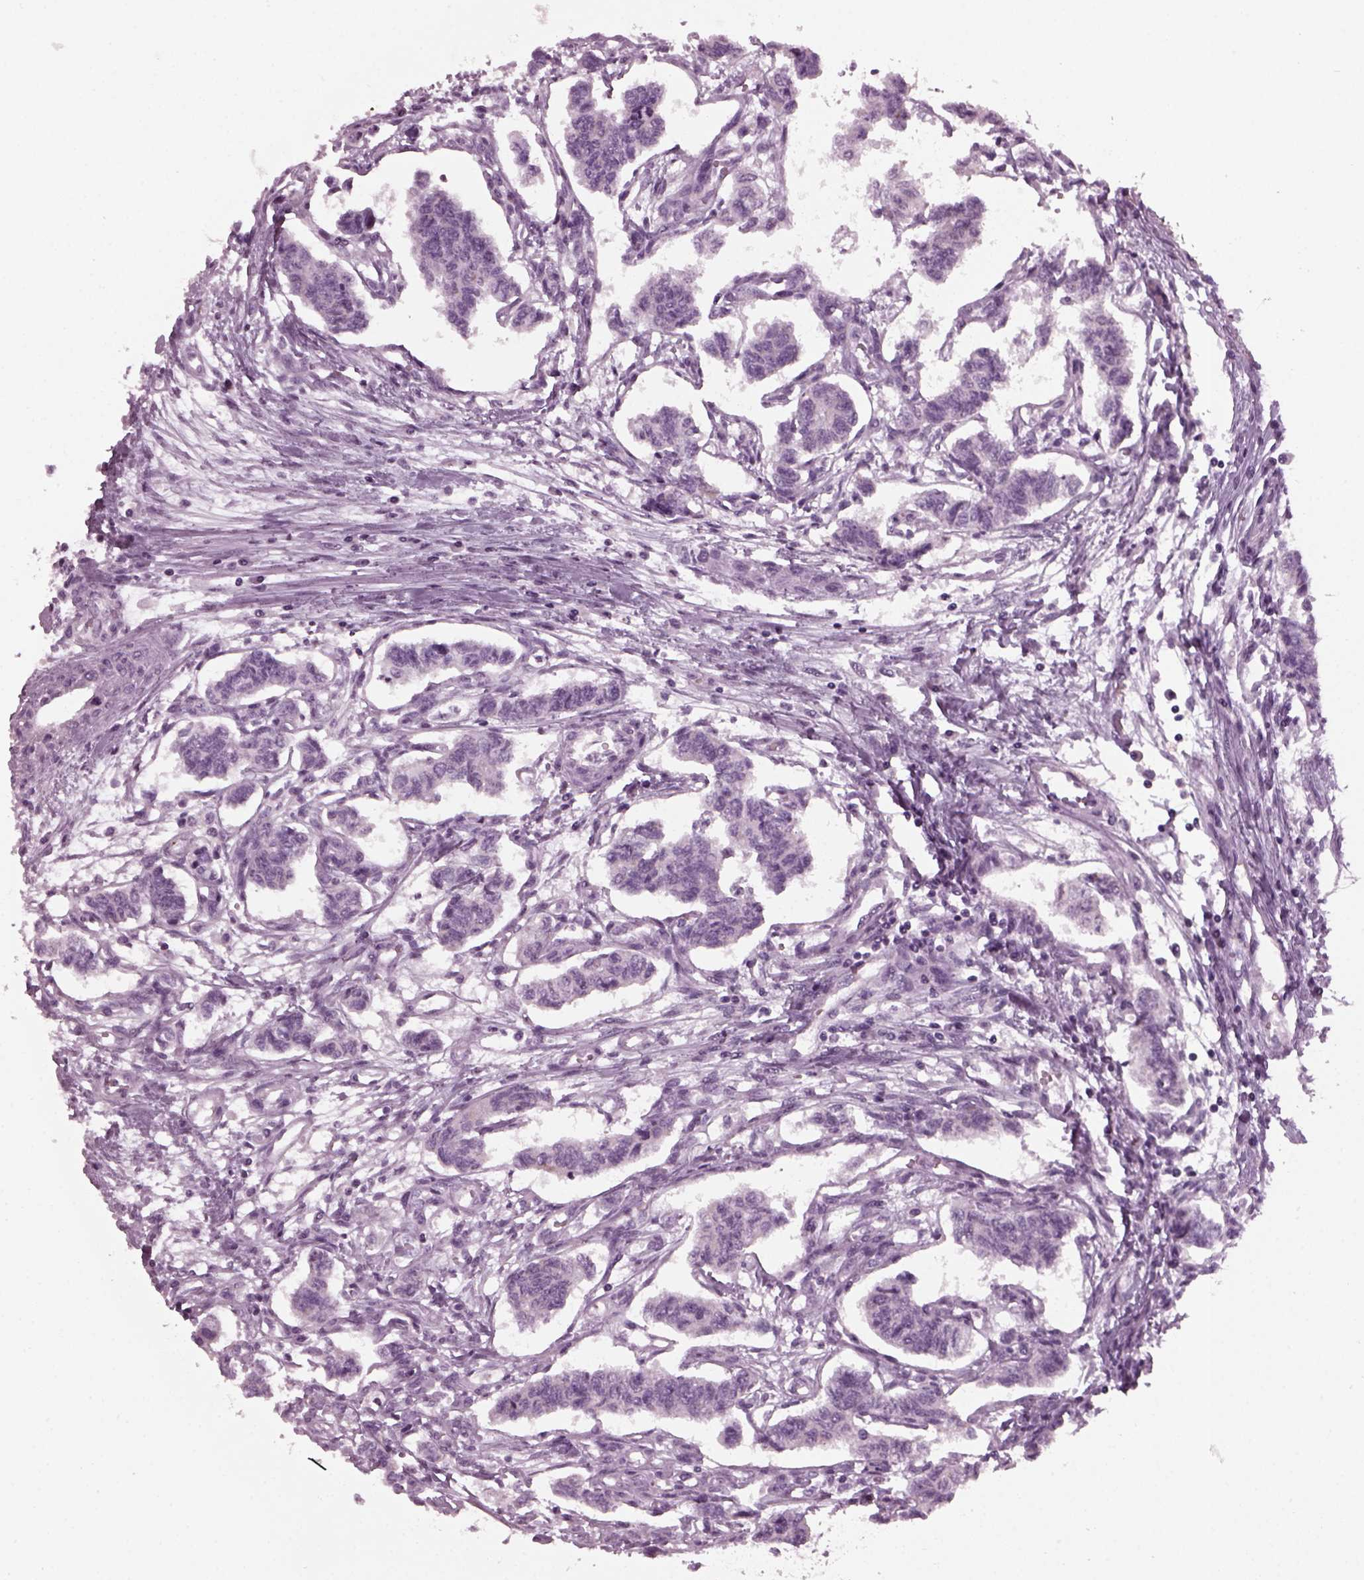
{"staining": {"intensity": "negative", "quantity": "none", "location": "none"}, "tissue": "carcinoid", "cell_type": "Tumor cells", "image_type": "cancer", "snomed": [{"axis": "morphology", "description": "Carcinoid, malignant, NOS"}, {"axis": "topography", "description": "Kidney"}], "caption": "This is an immunohistochemistry photomicrograph of human carcinoid (malignant). There is no staining in tumor cells.", "gene": "DPYSL5", "patient": {"sex": "female", "age": 41}}